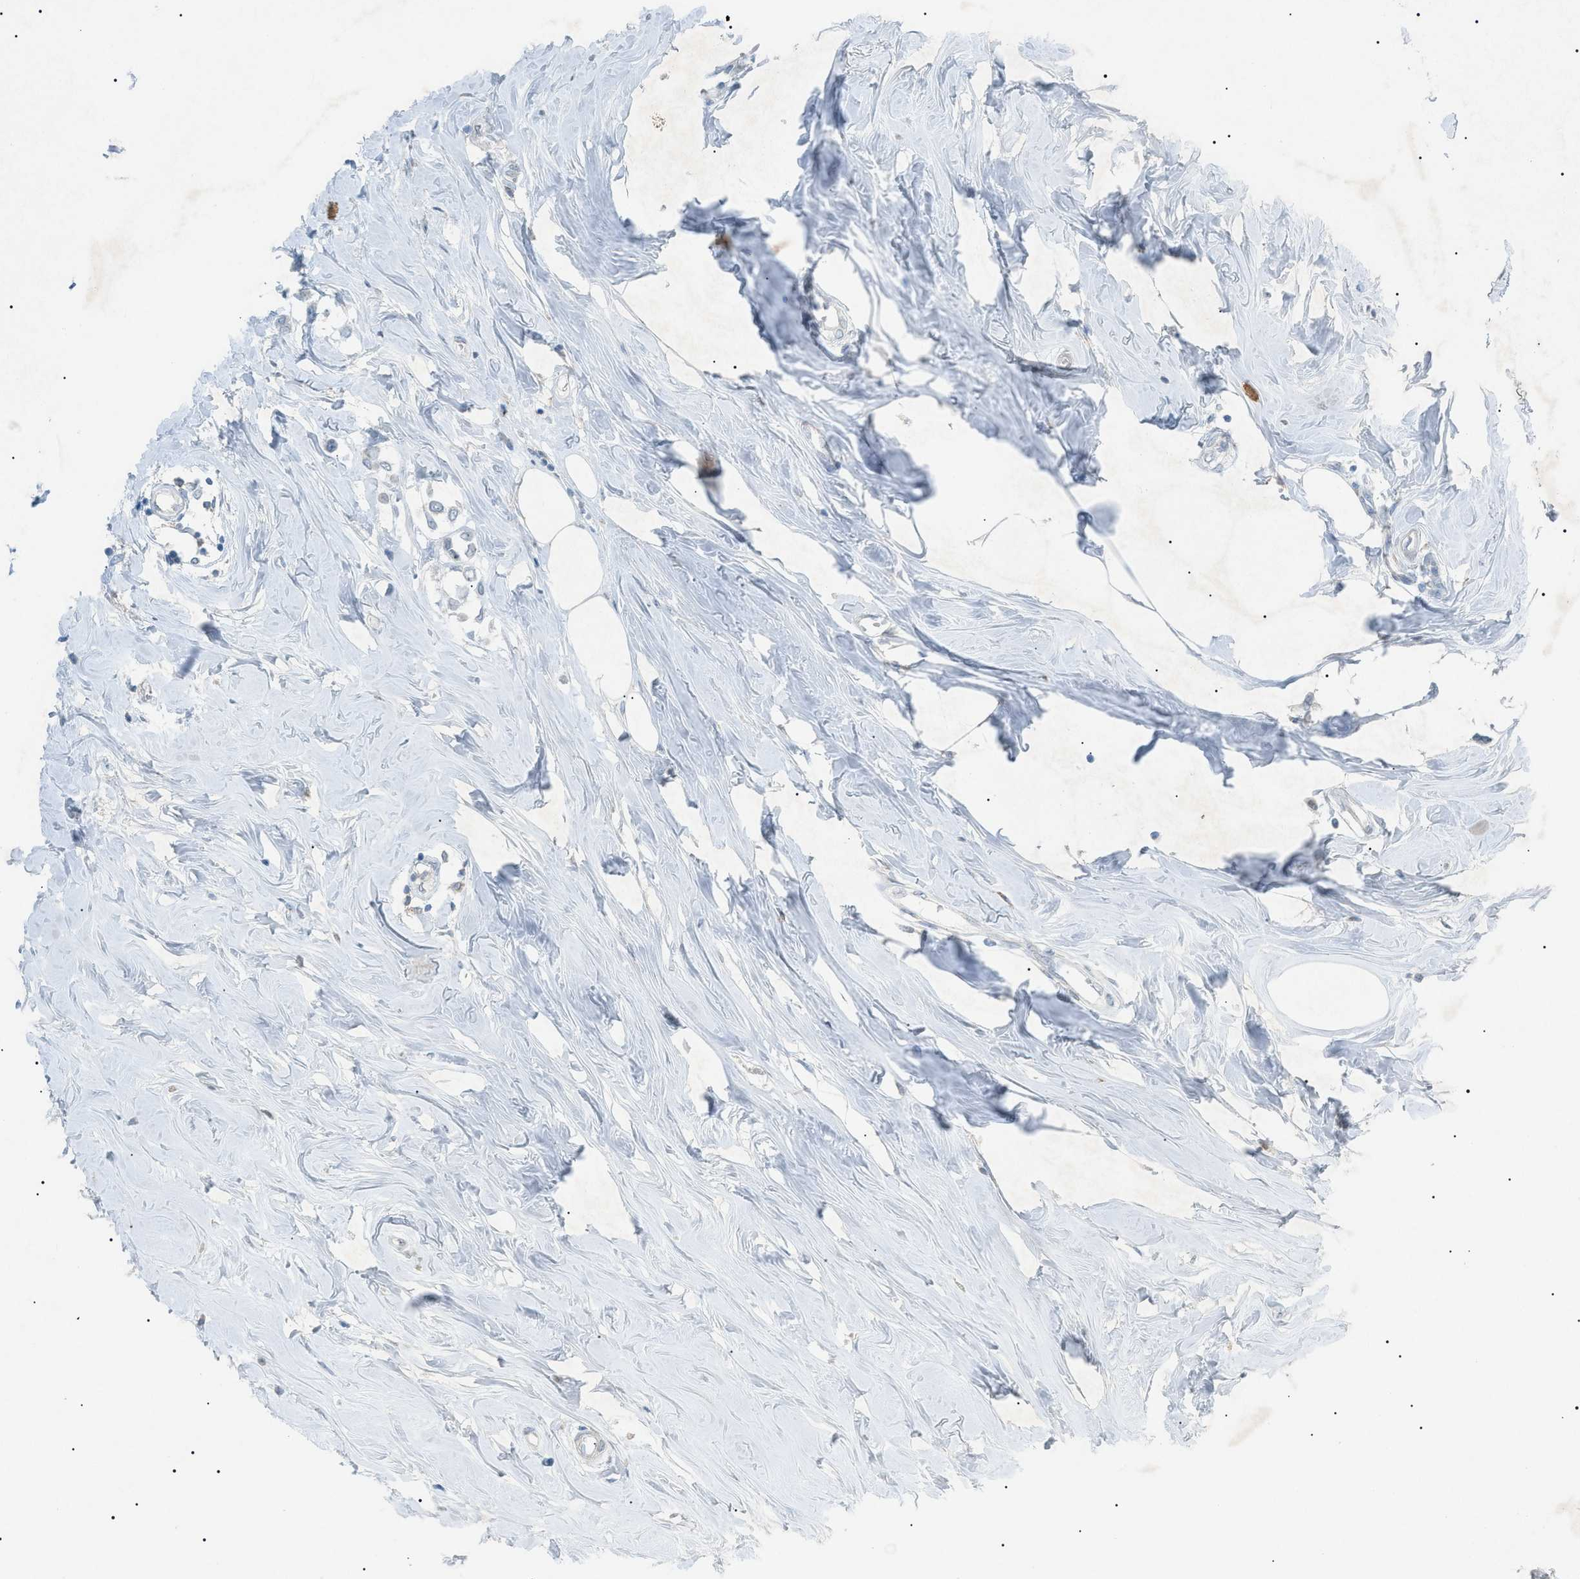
{"staining": {"intensity": "negative", "quantity": "none", "location": "none"}, "tissue": "breast cancer", "cell_type": "Tumor cells", "image_type": "cancer", "snomed": [{"axis": "morphology", "description": "Lobular carcinoma"}, {"axis": "topography", "description": "Breast"}], "caption": "Tumor cells are negative for protein expression in human breast lobular carcinoma.", "gene": "BTK", "patient": {"sex": "female", "age": 51}}